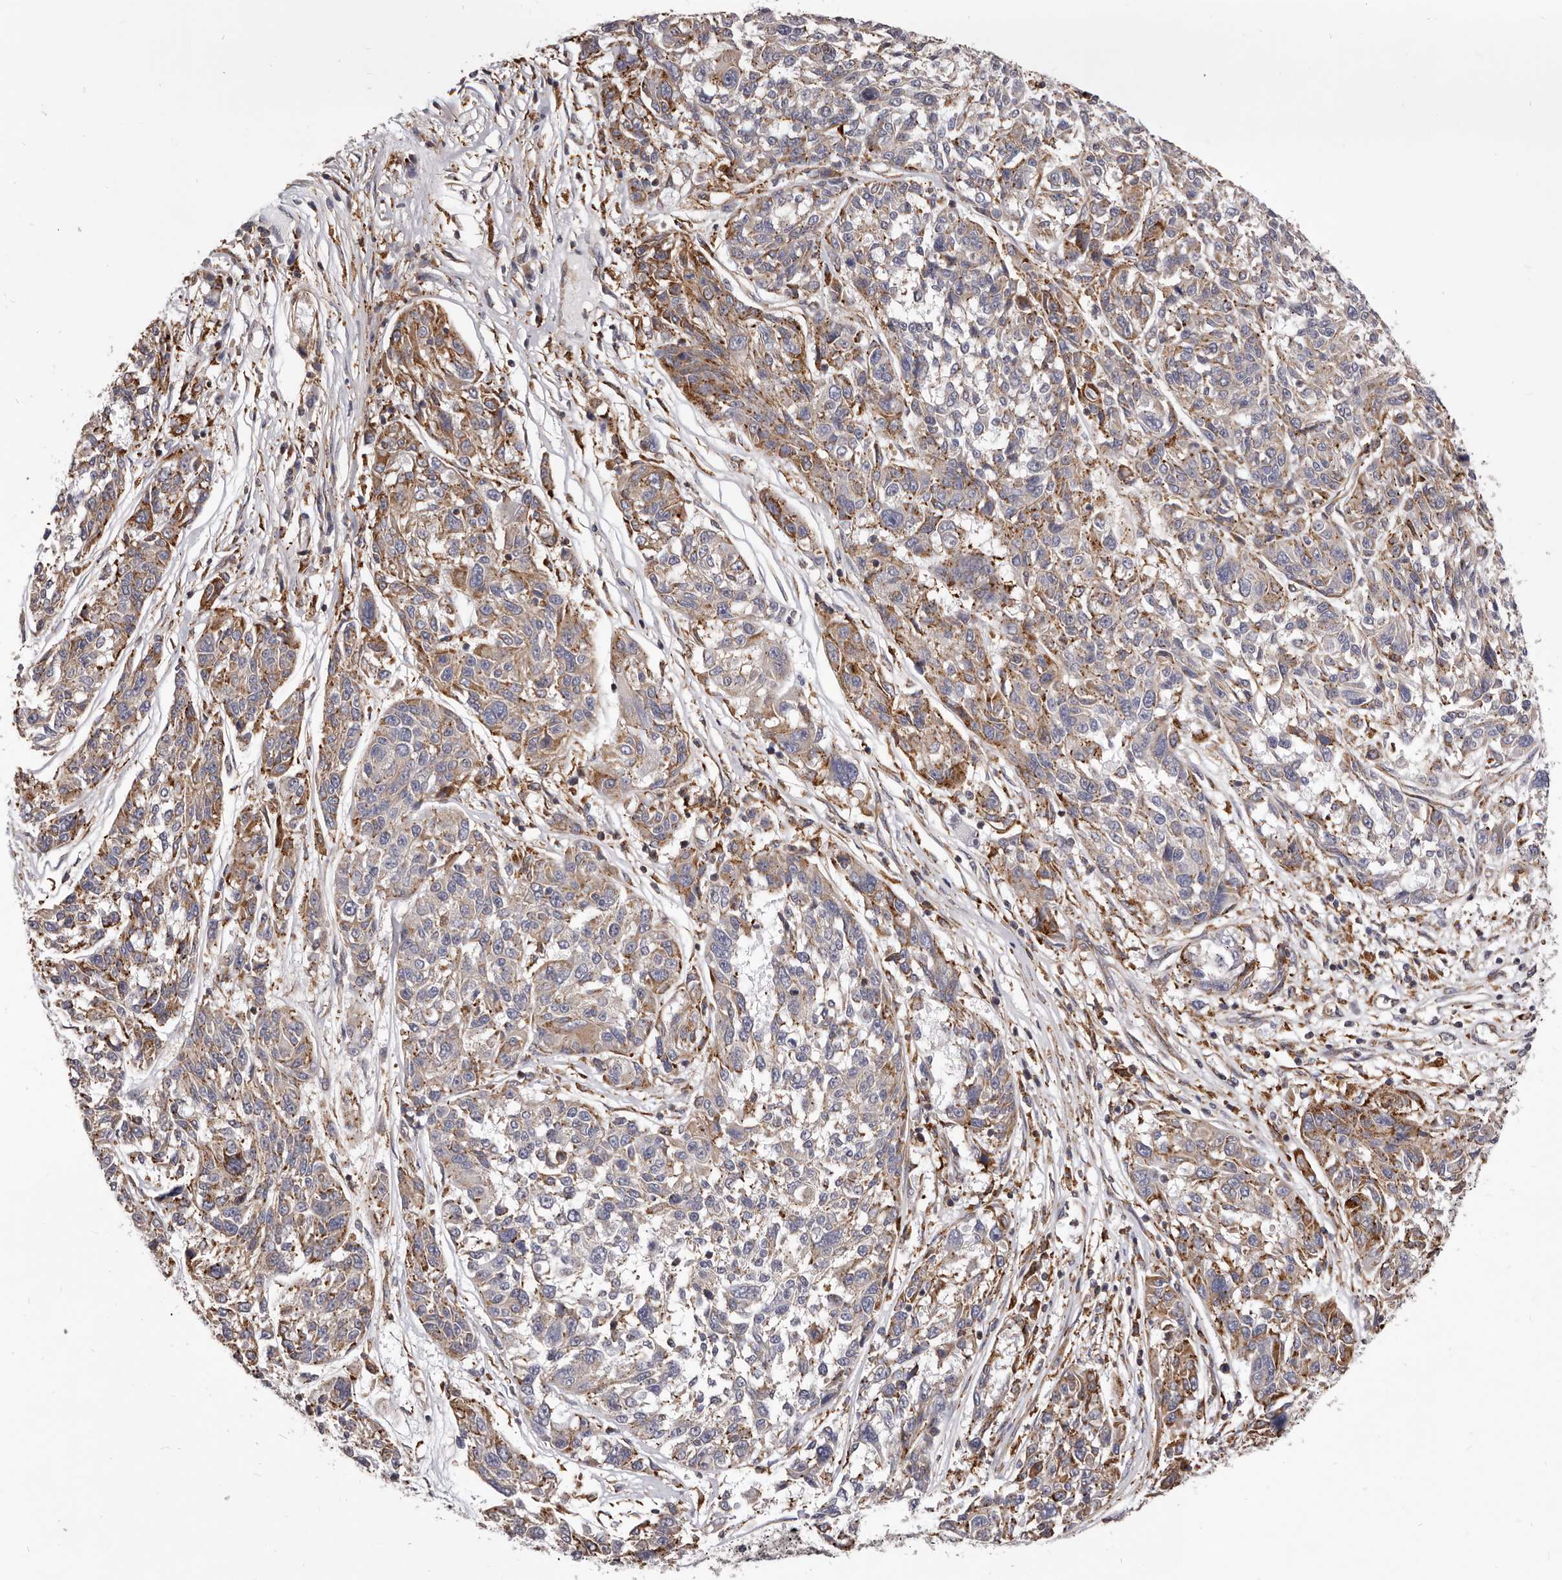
{"staining": {"intensity": "moderate", "quantity": "25%-75%", "location": "cytoplasmic/membranous"}, "tissue": "melanoma", "cell_type": "Tumor cells", "image_type": "cancer", "snomed": [{"axis": "morphology", "description": "Malignant melanoma, NOS"}, {"axis": "topography", "description": "Skin"}], "caption": "The image demonstrates staining of melanoma, revealing moderate cytoplasmic/membranous protein staining (brown color) within tumor cells. (DAB IHC with brightfield microscopy, high magnification).", "gene": "ALPK1", "patient": {"sex": "male", "age": 53}}